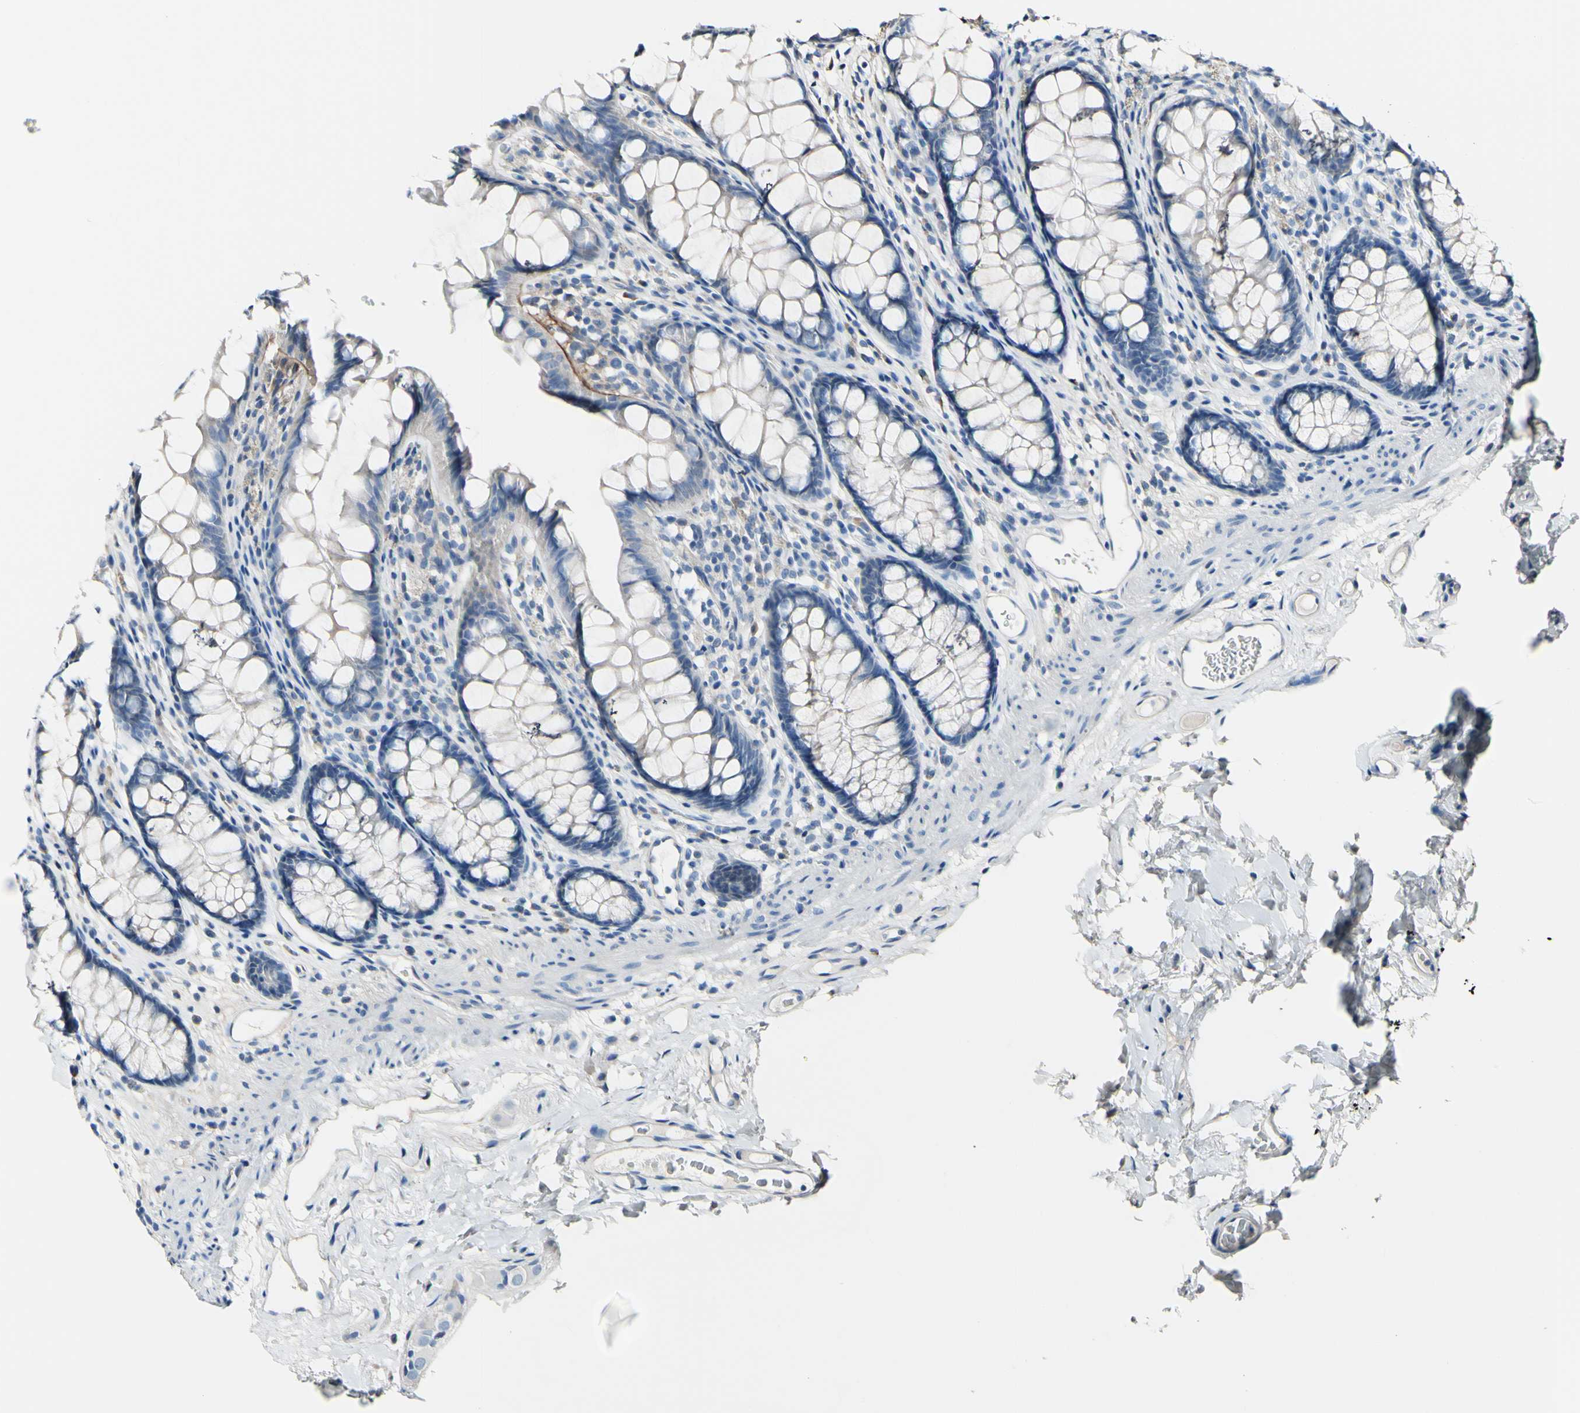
{"staining": {"intensity": "negative", "quantity": "none", "location": "none"}, "tissue": "colon", "cell_type": "Endothelial cells", "image_type": "normal", "snomed": [{"axis": "morphology", "description": "Normal tissue, NOS"}, {"axis": "topography", "description": "Colon"}], "caption": "Immunohistochemistry photomicrograph of benign colon: human colon stained with DAB (3,3'-diaminobenzidine) reveals no significant protein expression in endothelial cells.", "gene": "COL6A3", "patient": {"sex": "female", "age": 55}}